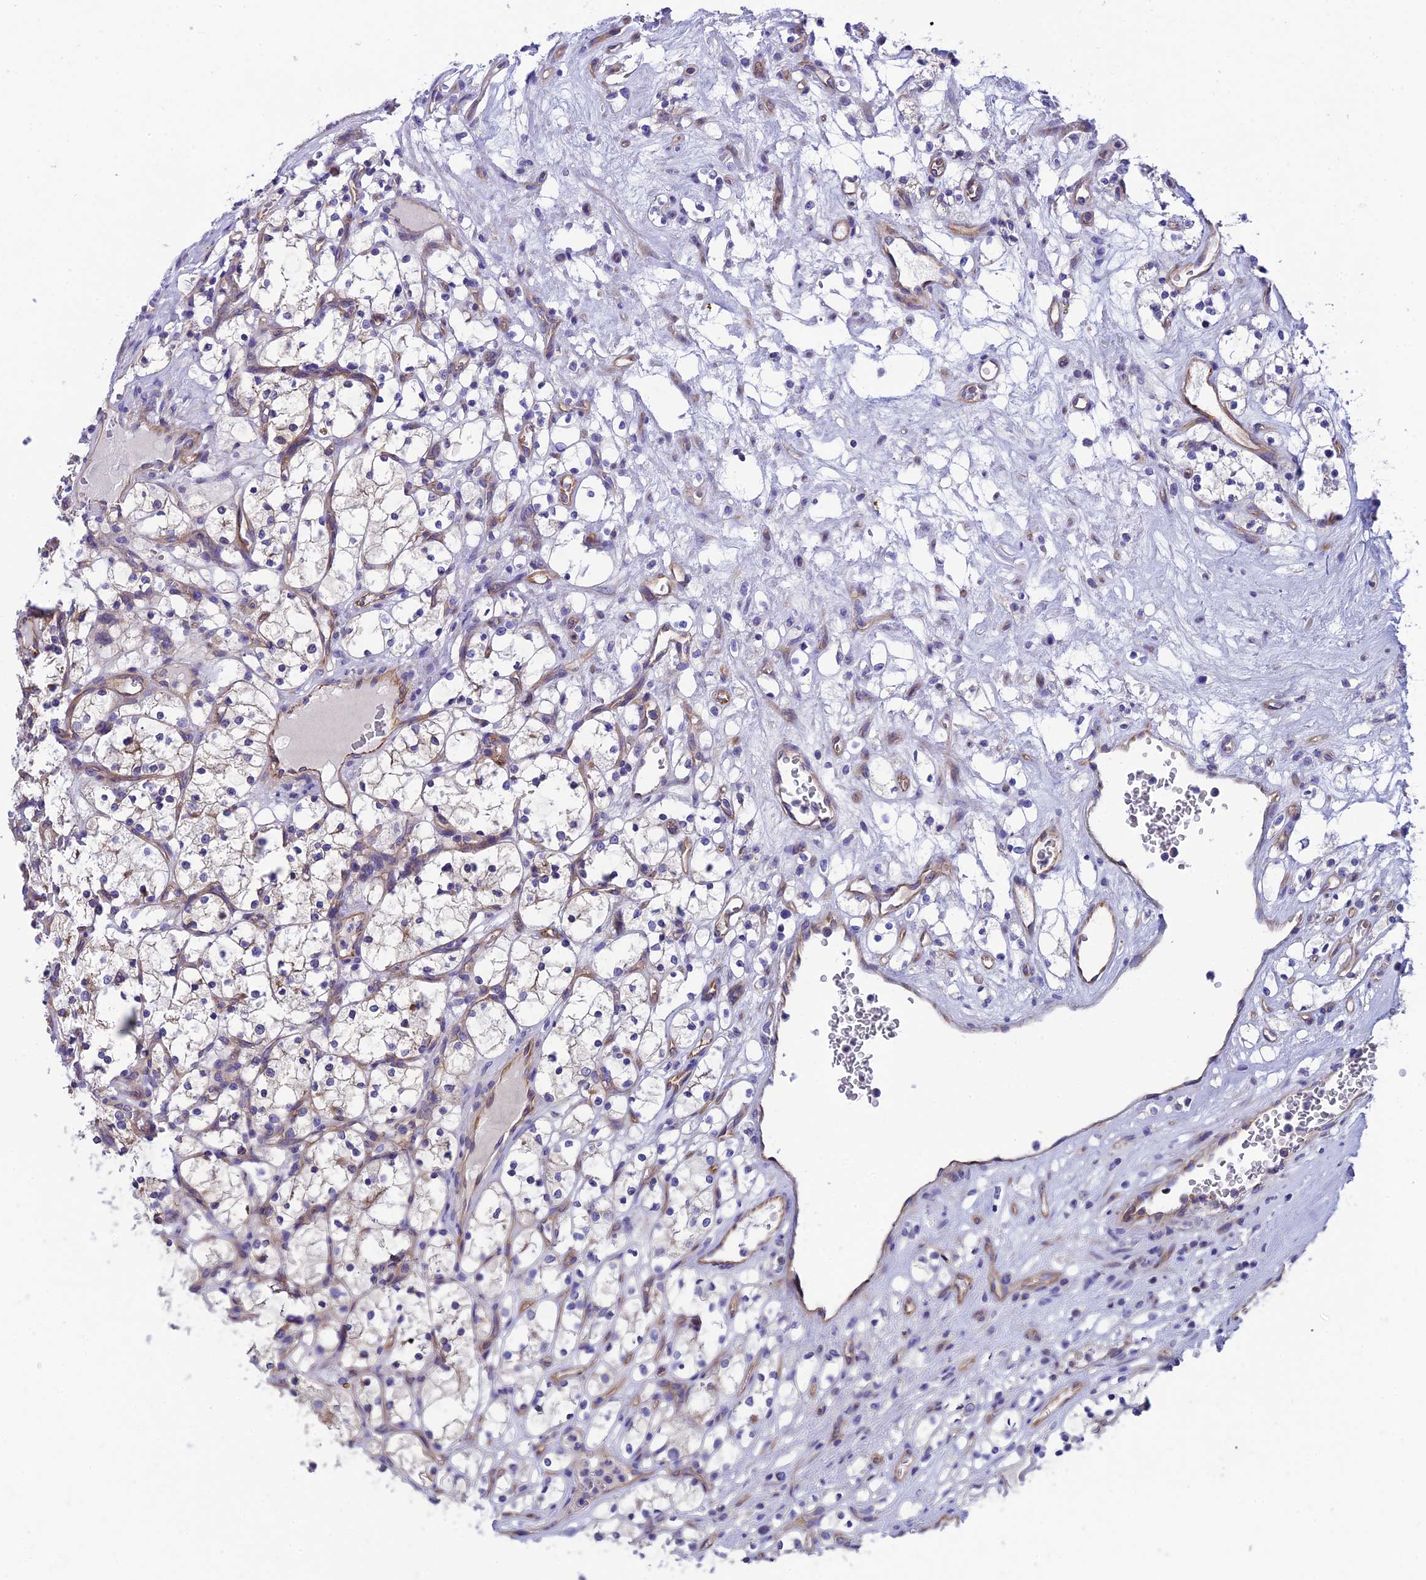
{"staining": {"intensity": "negative", "quantity": "none", "location": "none"}, "tissue": "renal cancer", "cell_type": "Tumor cells", "image_type": "cancer", "snomed": [{"axis": "morphology", "description": "Adenocarcinoma, NOS"}, {"axis": "topography", "description": "Kidney"}], "caption": "A histopathology image of adenocarcinoma (renal) stained for a protein exhibits no brown staining in tumor cells.", "gene": "PPFIA3", "patient": {"sex": "female", "age": 69}}